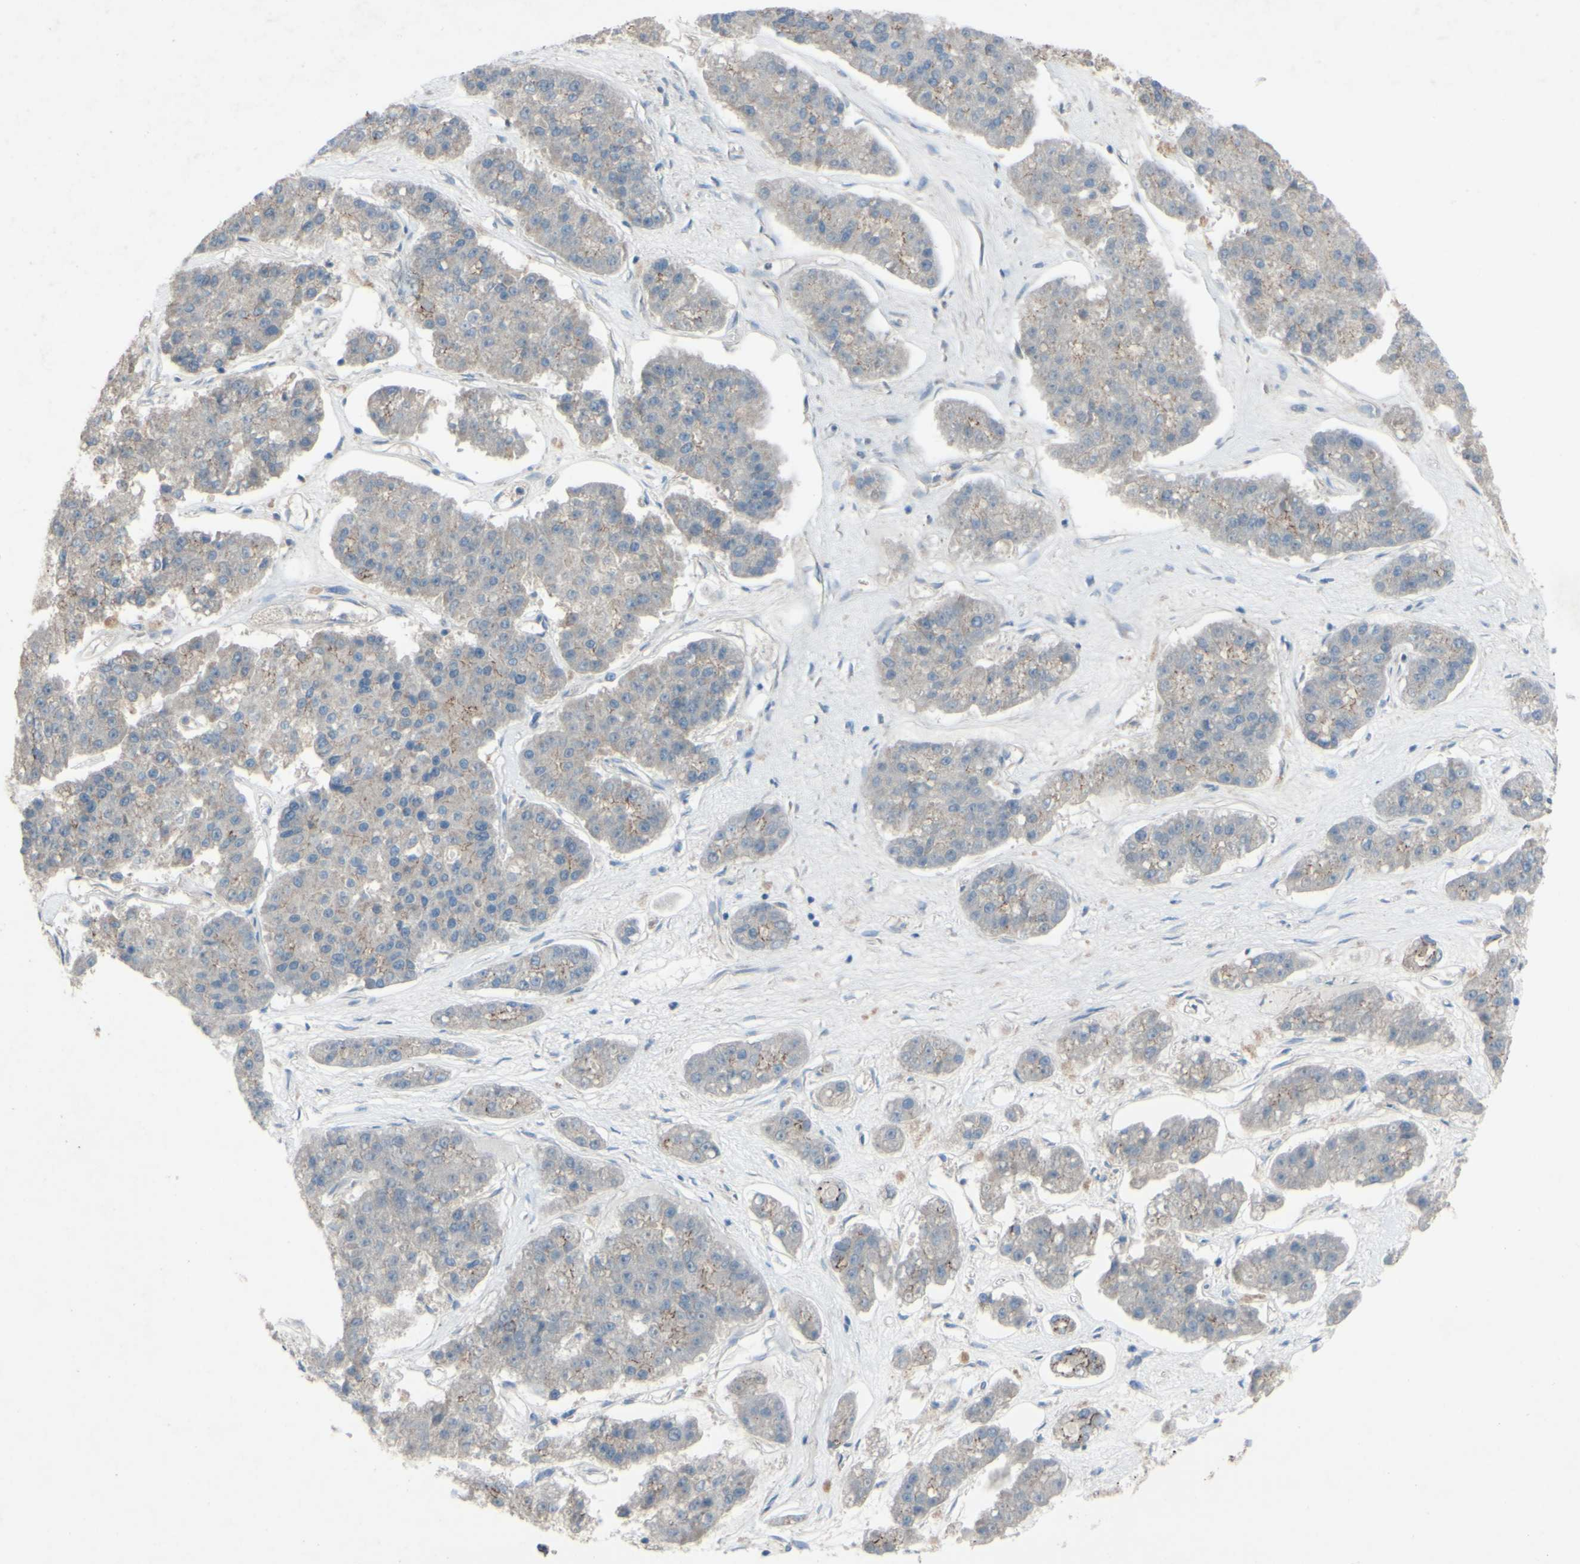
{"staining": {"intensity": "moderate", "quantity": "<25%", "location": "cytoplasmic/membranous"}, "tissue": "pancreatic cancer", "cell_type": "Tumor cells", "image_type": "cancer", "snomed": [{"axis": "morphology", "description": "Adenocarcinoma, NOS"}, {"axis": "topography", "description": "Pancreas"}], "caption": "High-magnification brightfield microscopy of adenocarcinoma (pancreatic) stained with DAB (3,3'-diaminobenzidine) (brown) and counterstained with hematoxylin (blue). tumor cells exhibit moderate cytoplasmic/membranous expression is identified in approximately<25% of cells. (DAB = brown stain, brightfield microscopy at high magnification).", "gene": "CDCP1", "patient": {"sex": "male", "age": 50}}